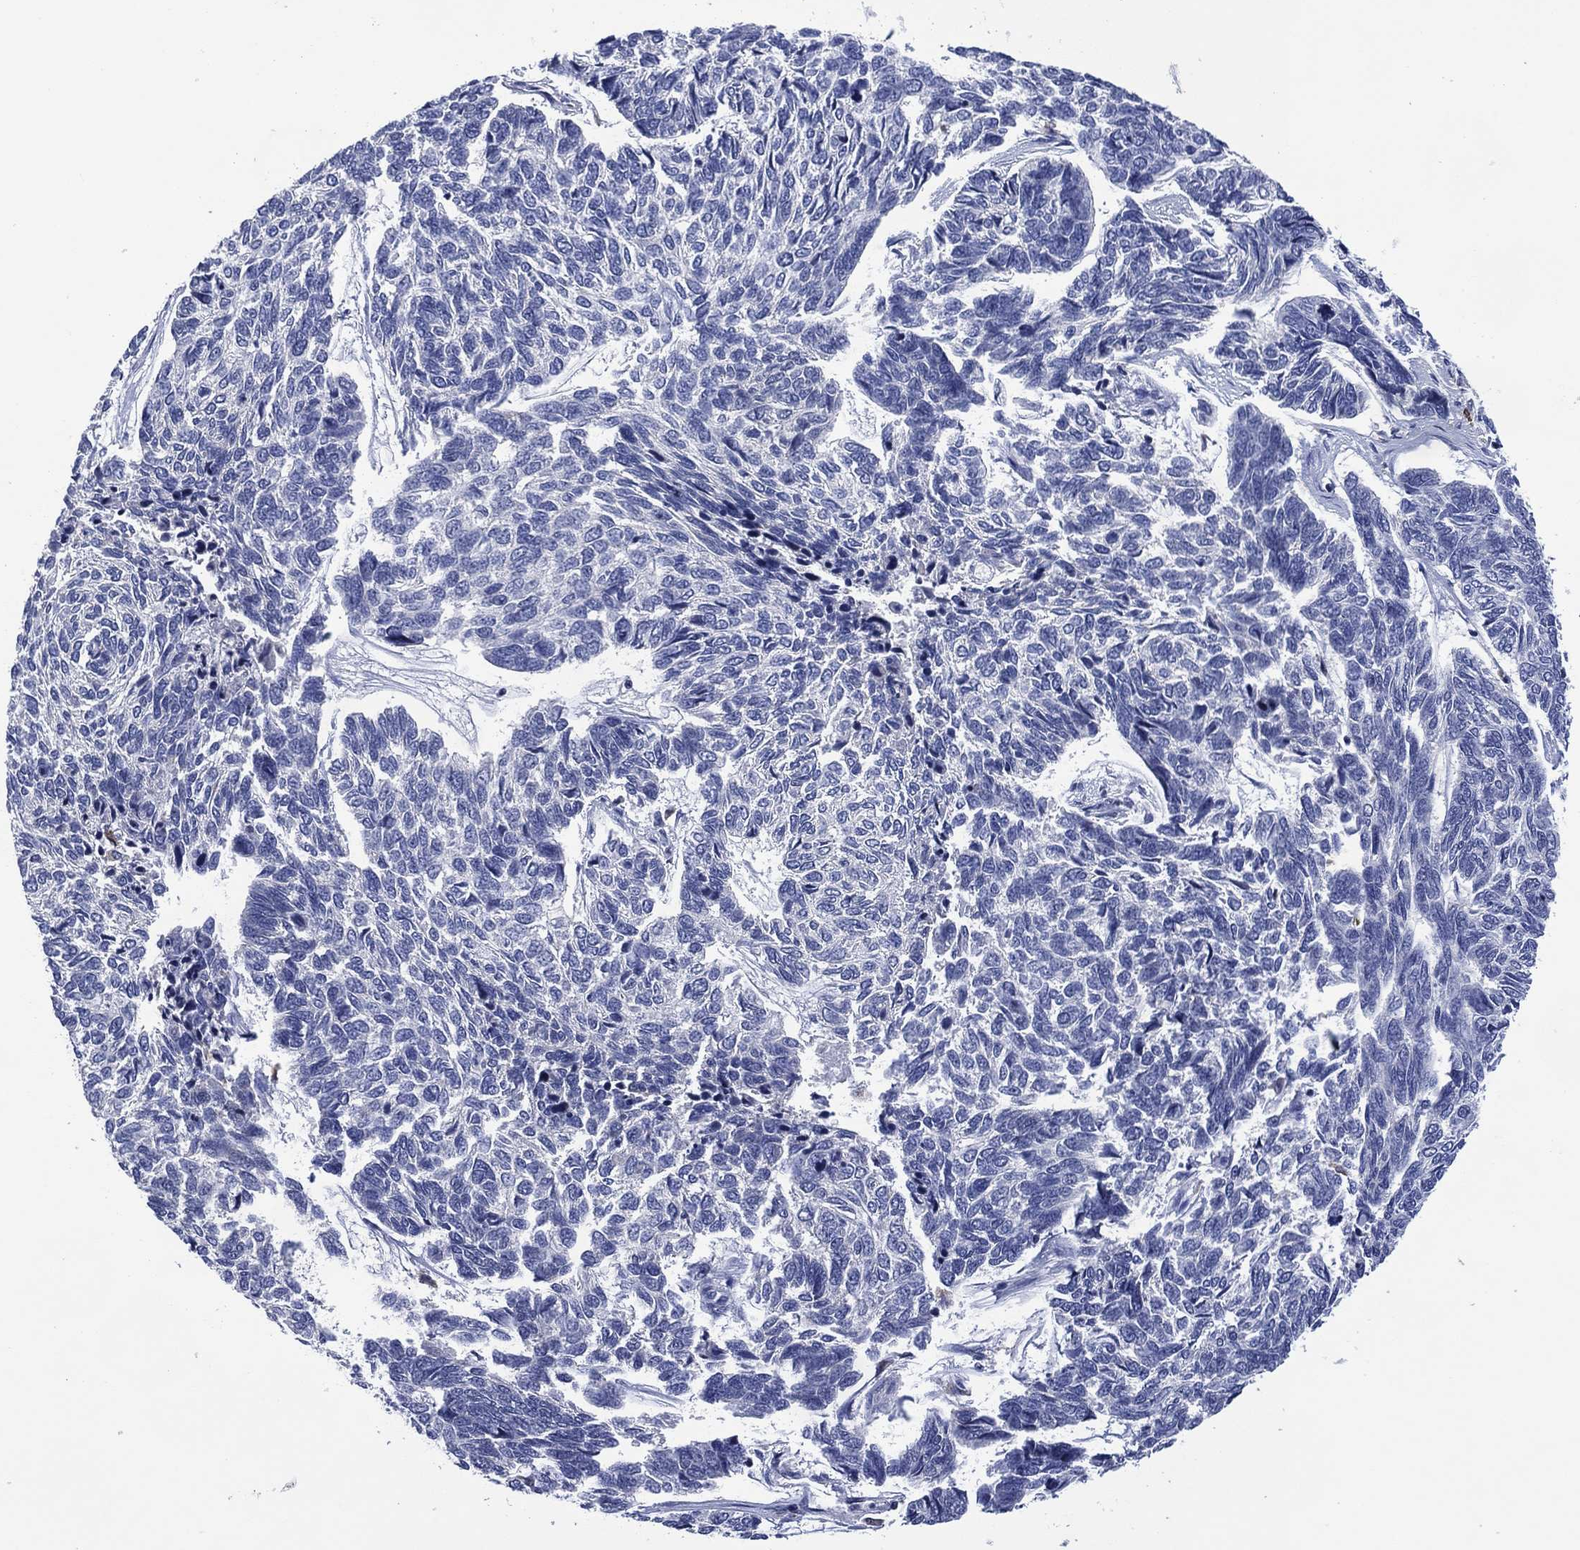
{"staining": {"intensity": "negative", "quantity": "none", "location": "none"}, "tissue": "skin cancer", "cell_type": "Tumor cells", "image_type": "cancer", "snomed": [{"axis": "morphology", "description": "Basal cell carcinoma"}, {"axis": "topography", "description": "Skin"}], "caption": "Basal cell carcinoma (skin) was stained to show a protein in brown. There is no significant positivity in tumor cells. (DAB immunohistochemistry (IHC), high magnification).", "gene": "USP26", "patient": {"sex": "female", "age": 65}}